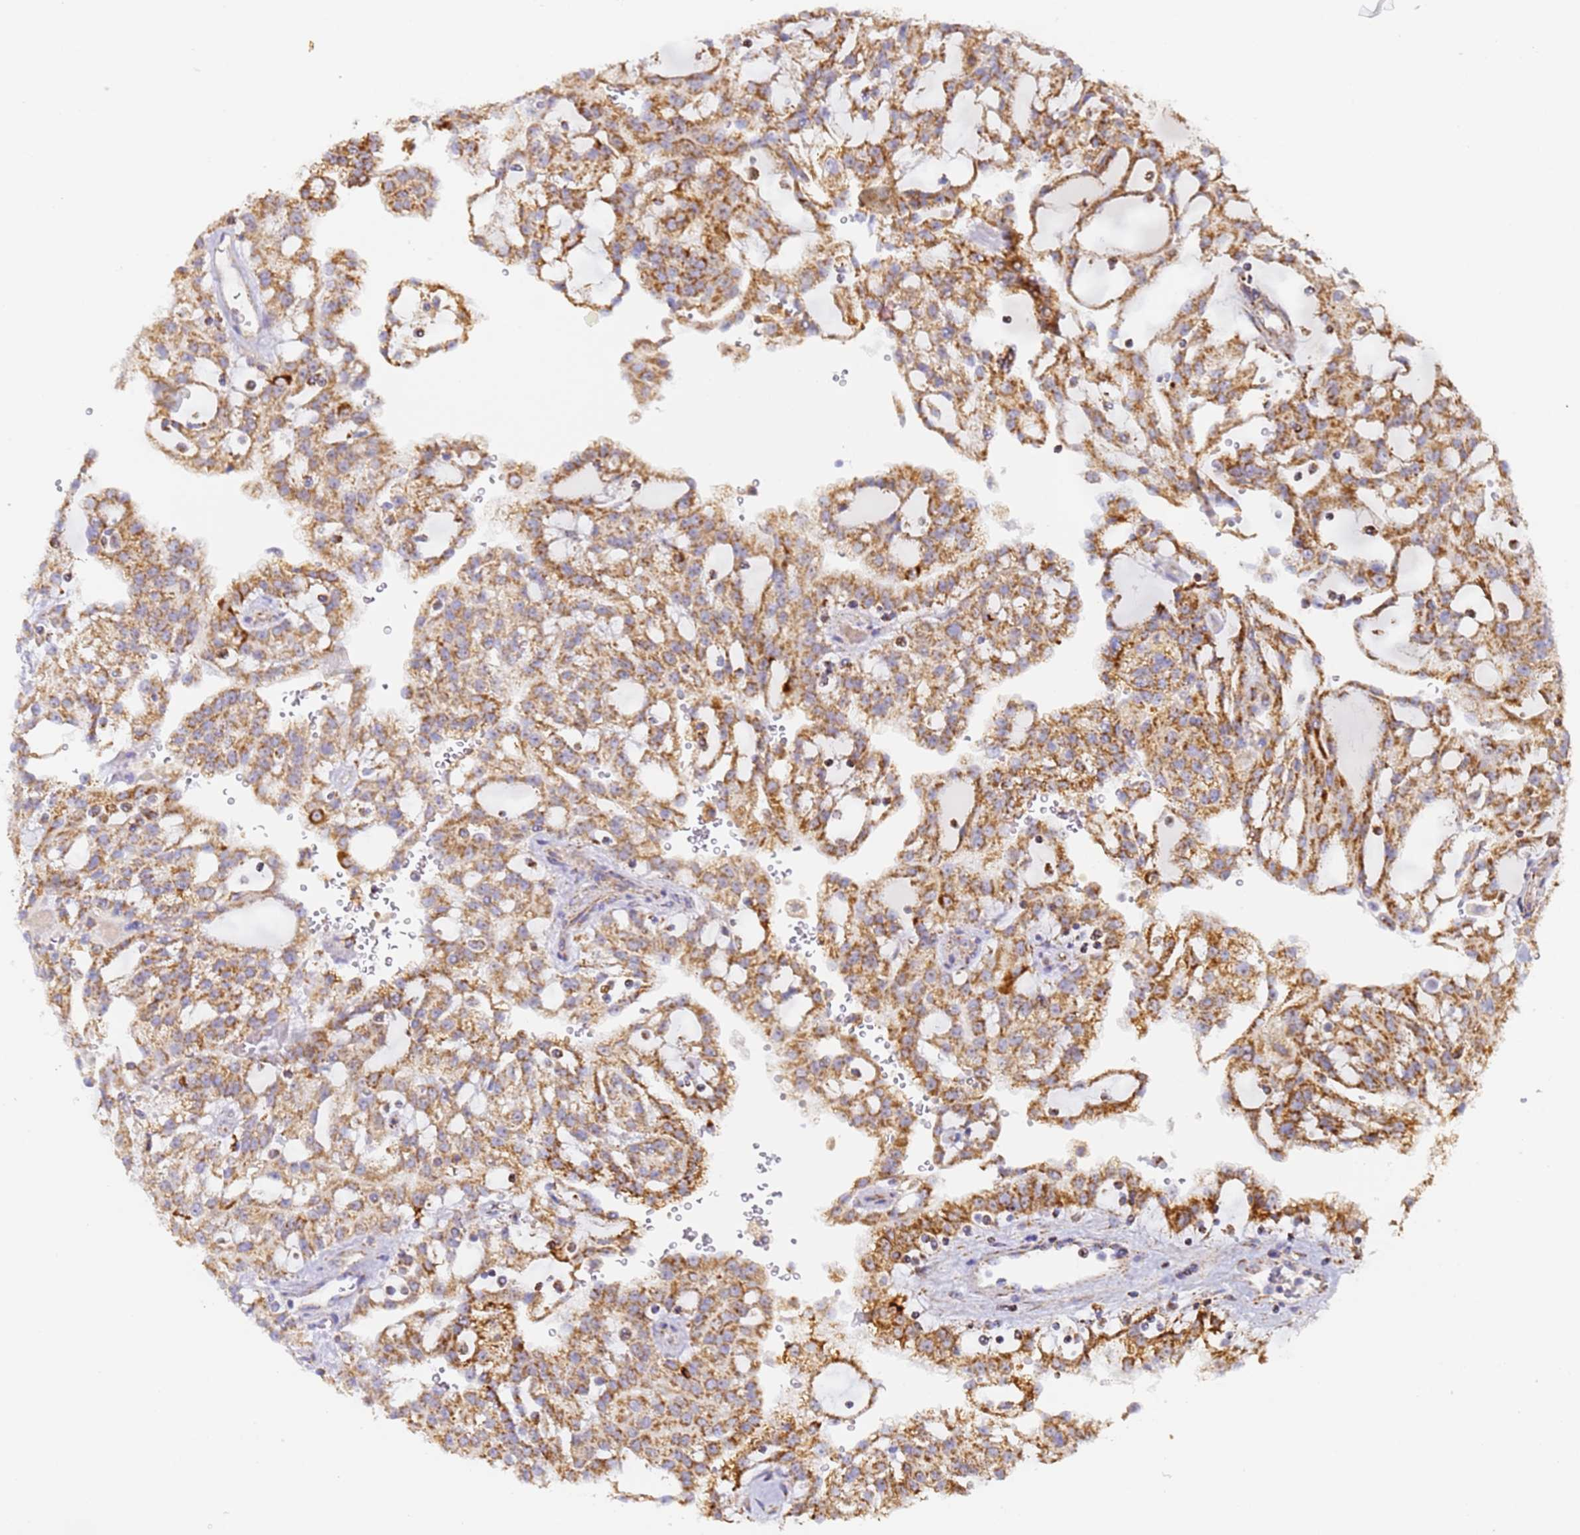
{"staining": {"intensity": "moderate", "quantity": ">75%", "location": "cytoplasmic/membranous"}, "tissue": "renal cancer", "cell_type": "Tumor cells", "image_type": "cancer", "snomed": [{"axis": "morphology", "description": "Adenocarcinoma, NOS"}, {"axis": "topography", "description": "Kidney"}], "caption": "Renal cancer (adenocarcinoma) stained for a protein (brown) exhibits moderate cytoplasmic/membranous positive positivity in approximately >75% of tumor cells.", "gene": "FRG2C", "patient": {"sex": "male", "age": 63}}